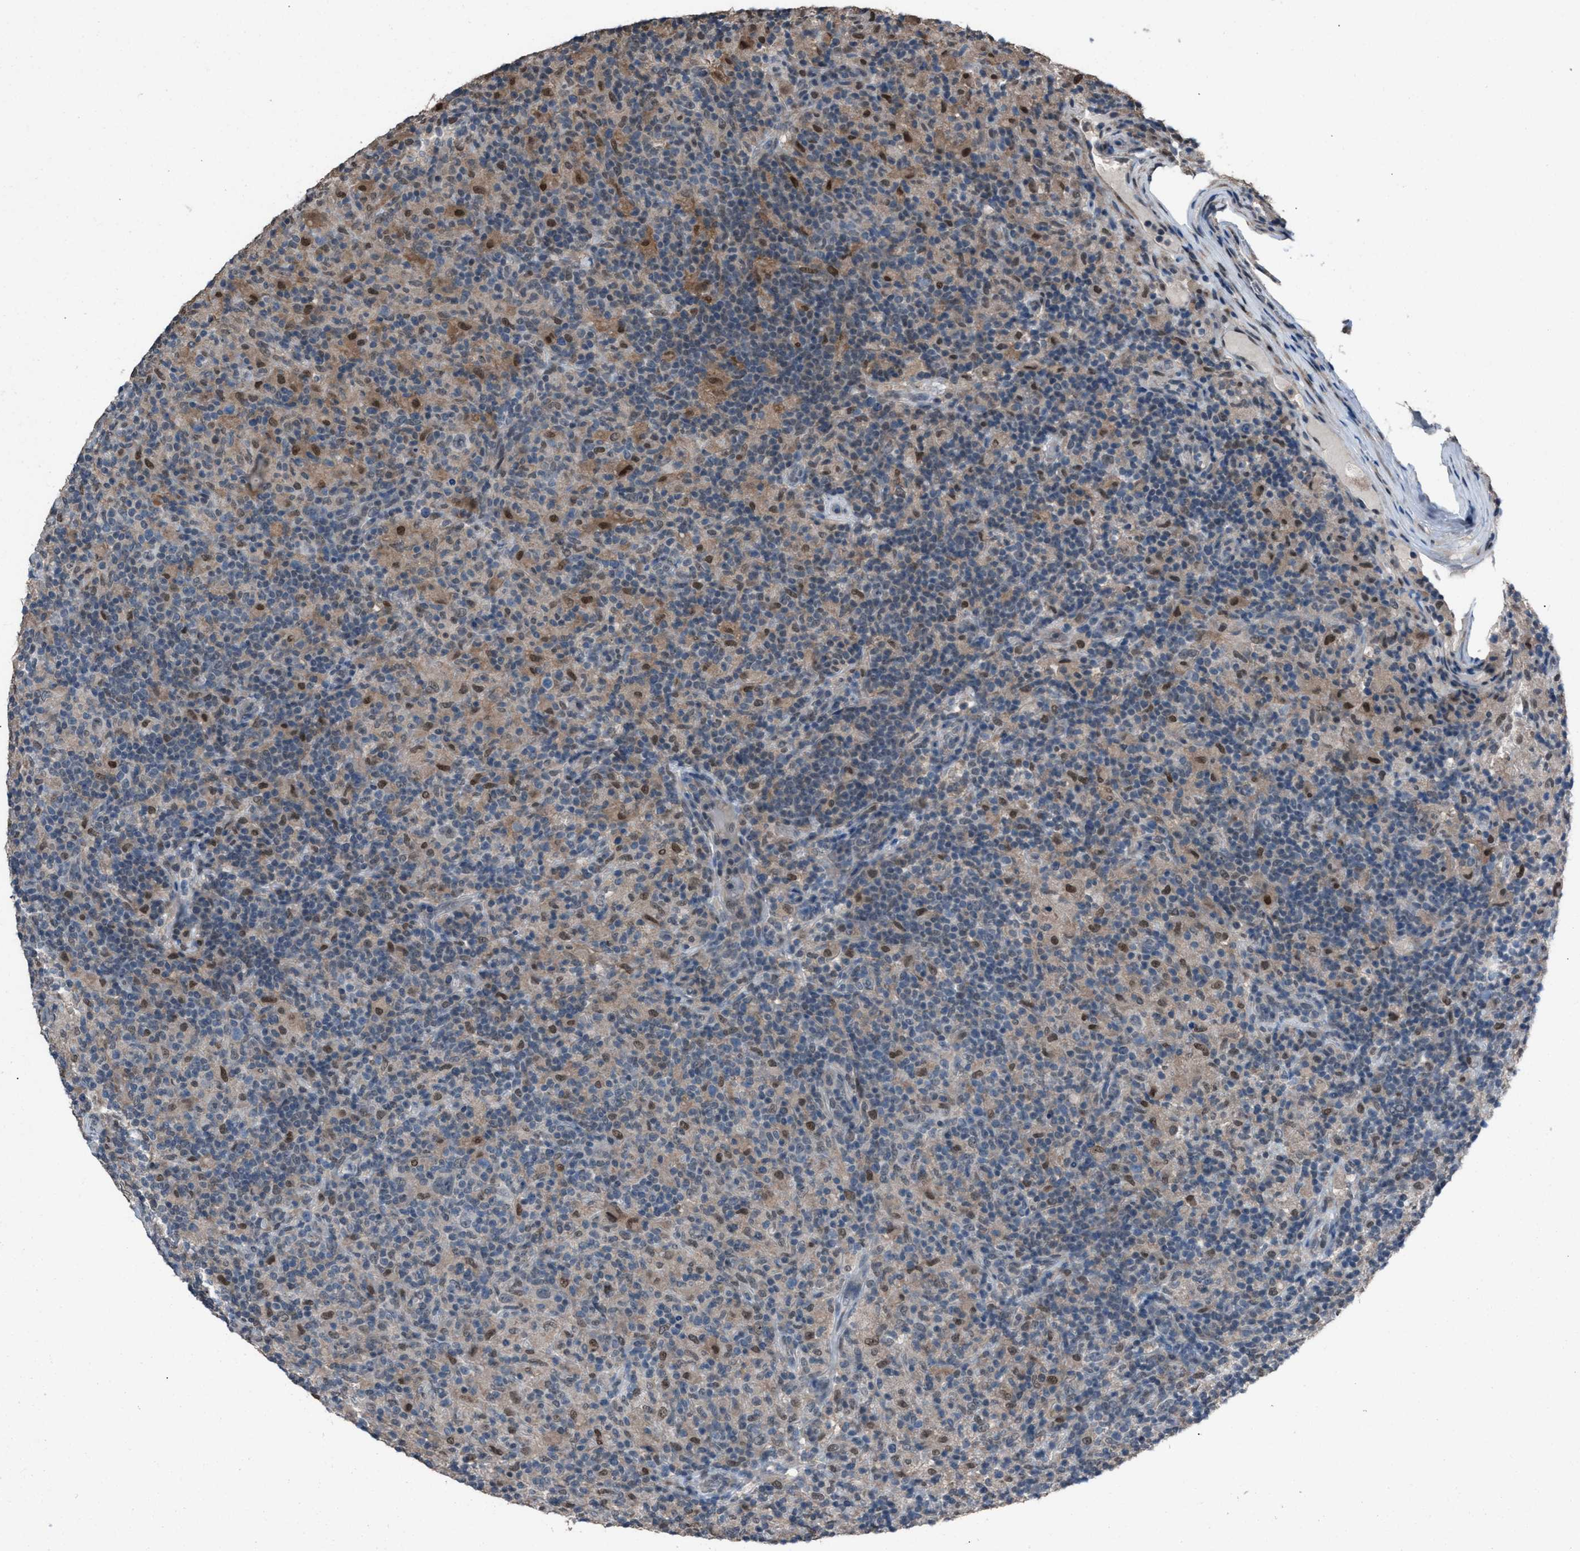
{"staining": {"intensity": "negative", "quantity": "none", "location": "none"}, "tissue": "lymphoma", "cell_type": "Tumor cells", "image_type": "cancer", "snomed": [{"axis": "morphology", "description": "Hodgkin's disease, NOS"}, {"axis": "topography", "description": "Lymph node"}], "caption": "Immunohistochemistry of human Hodgkin's disease displays no staining in tumor cells.", "gene": "ZNF276", "patient": {"sex": "male", "age": 70}}